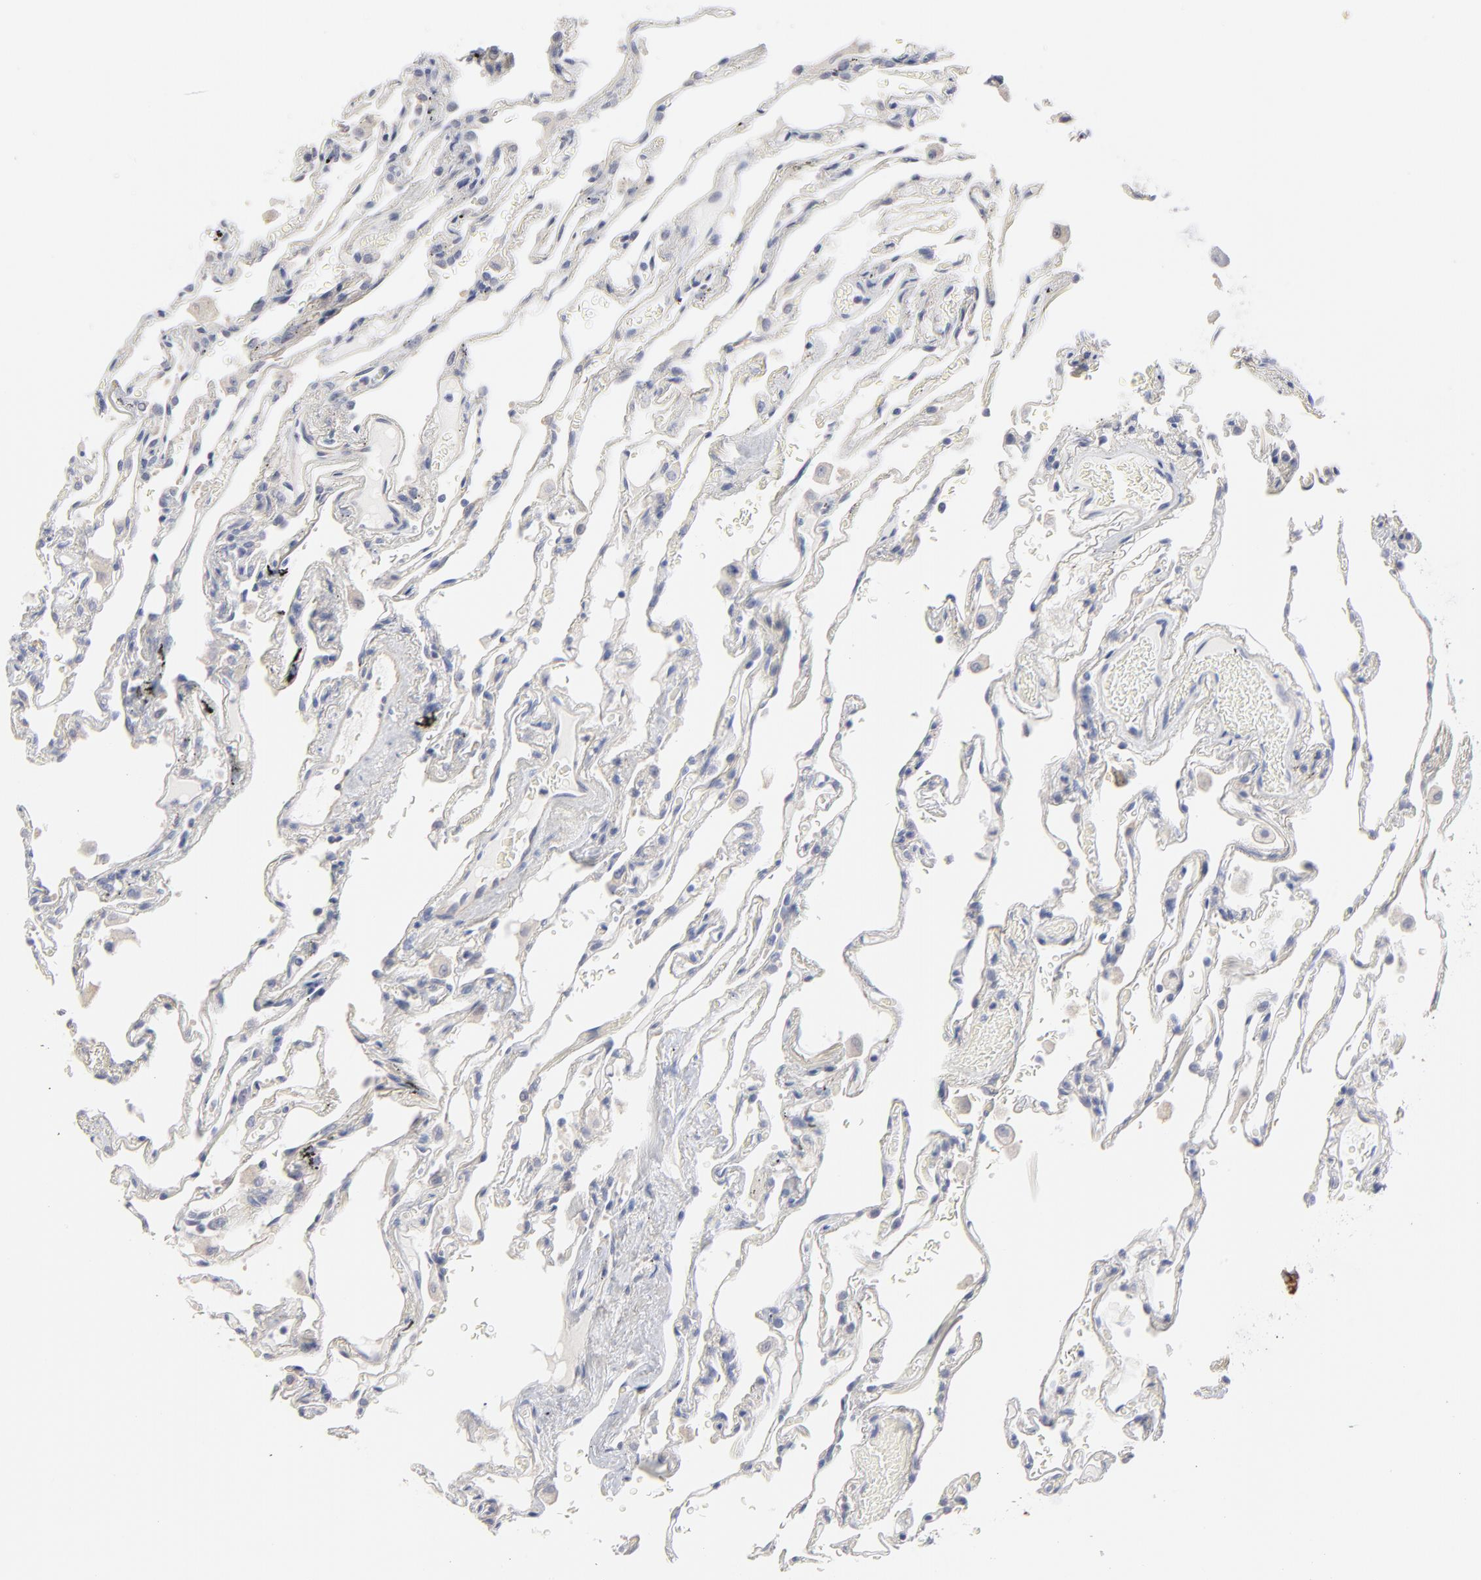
{"staining": {"intensity": "negative", "quantity": "none", "location": "none"}, "tissue": "lung", "cell_type": "Alveolar cells", "image_type": "normal", "snomed": [{"axis": "morphology", "description": "Normal tissue, NOS"}, {"axis": "morphology", "description": "Inflammation, NOS"}, {"axis": "topography", "description": "Lung"}], "caption": "This micrograph is of benign lung stained with IHC to label a protein in brown with the nuclei are counter-stained blue. There is no staining in alveolar cells.", "gene": "SLC16A1", "patient": {"sex": "male", "age": 69}}